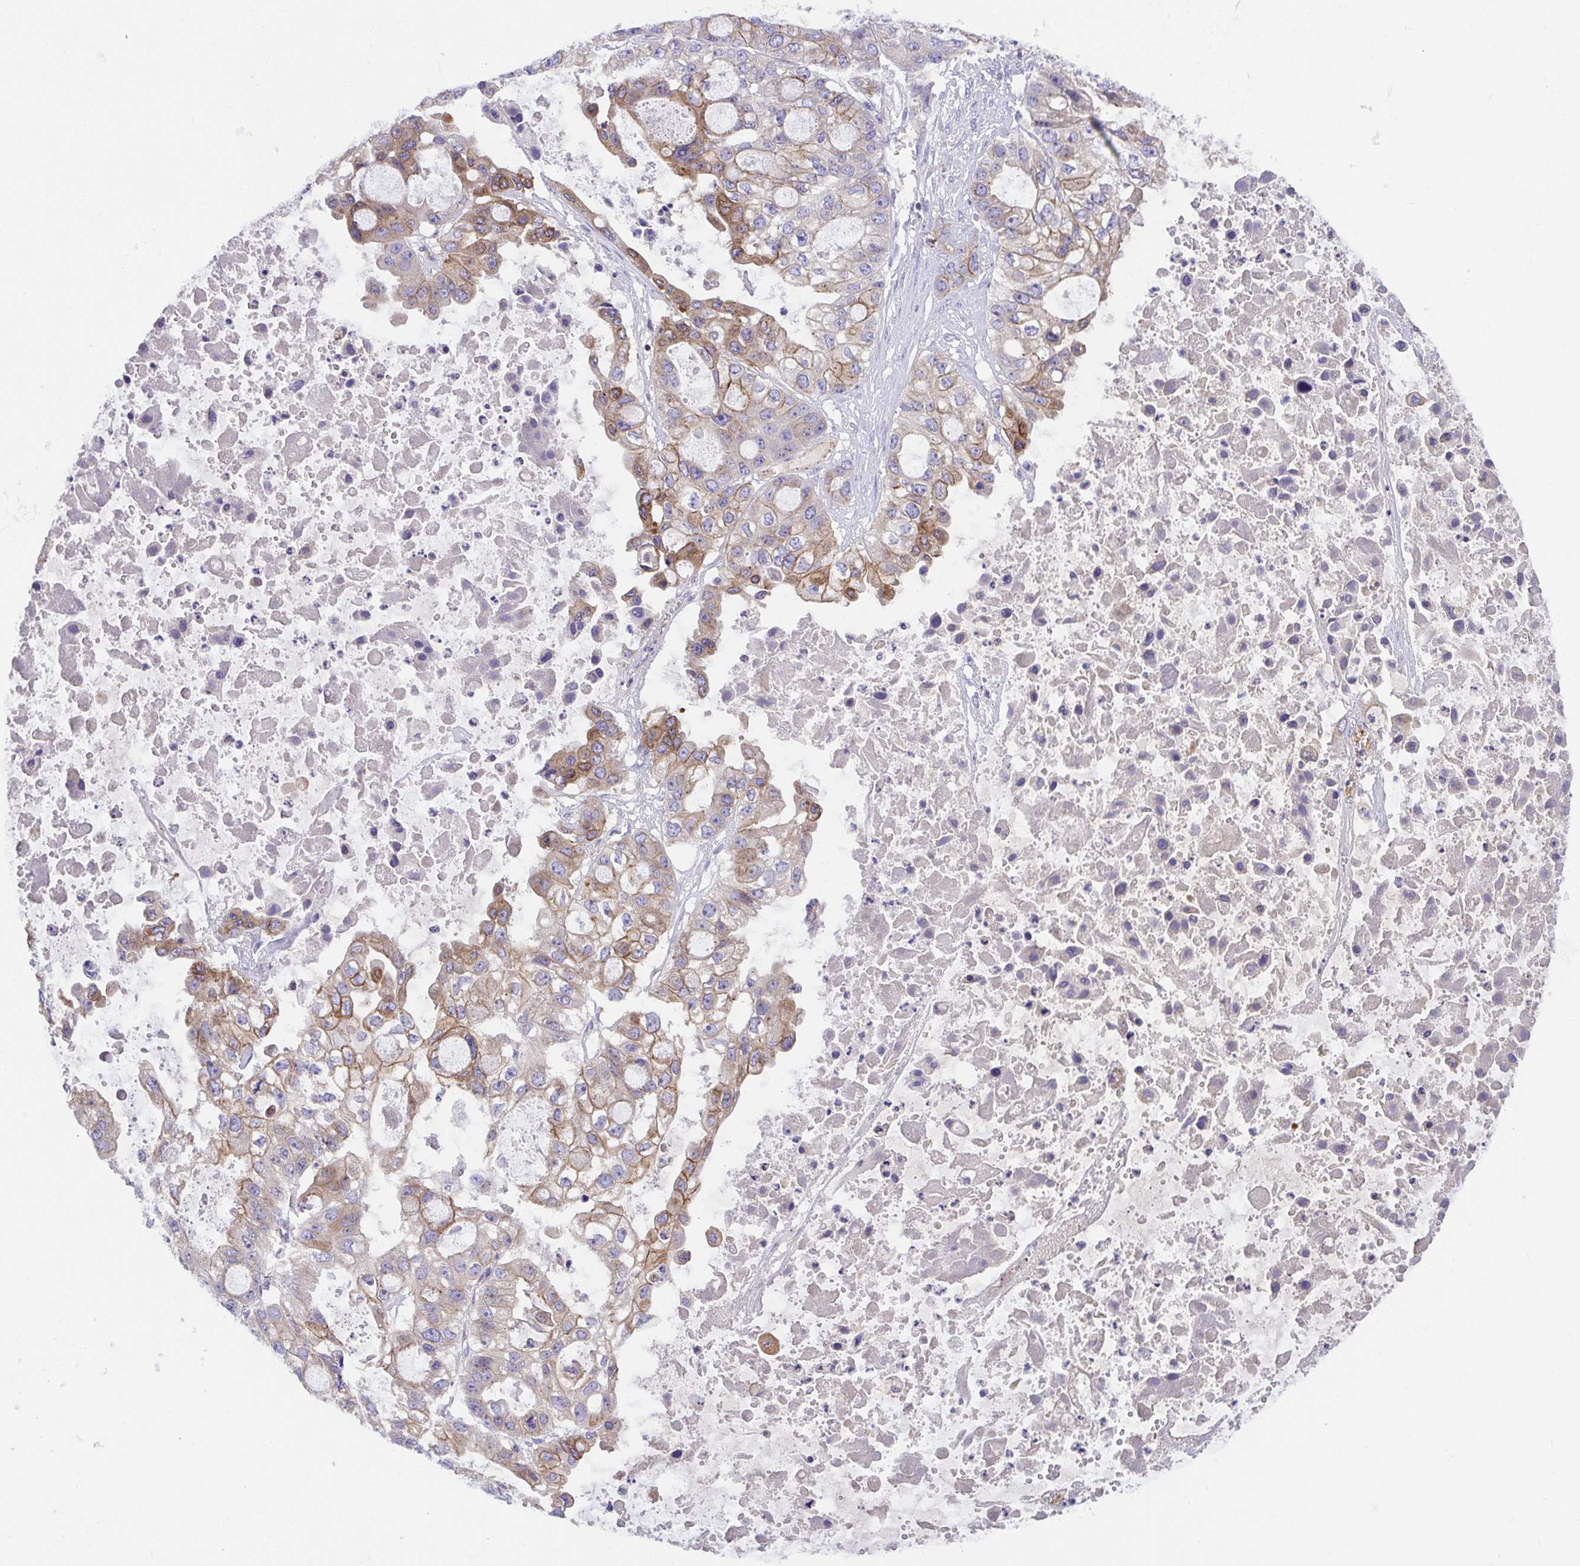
{"staining": {"intensity": "moderate", "quantity": "<25%", "location": "cytoplasmic/membranous"}, "tissue": "ovarian cancer", "cell_type": "Tumor cells", "image_type": "cancer", "snomed": [{"axis": "morphology", "description": "Cystadenocarcinoma, serous, NOS"}, {"axis": "topography", "description": "Ovary"}], "caption": "Ovarian serous cystadenocarcinoma was stained to show a protein in brown. There is low levels of moderate cytoplasmic/membranous positivity in about <25% of tumor cells.", "gene": "SLC13A1", "patient": {"sex": "female", "age": 56}}